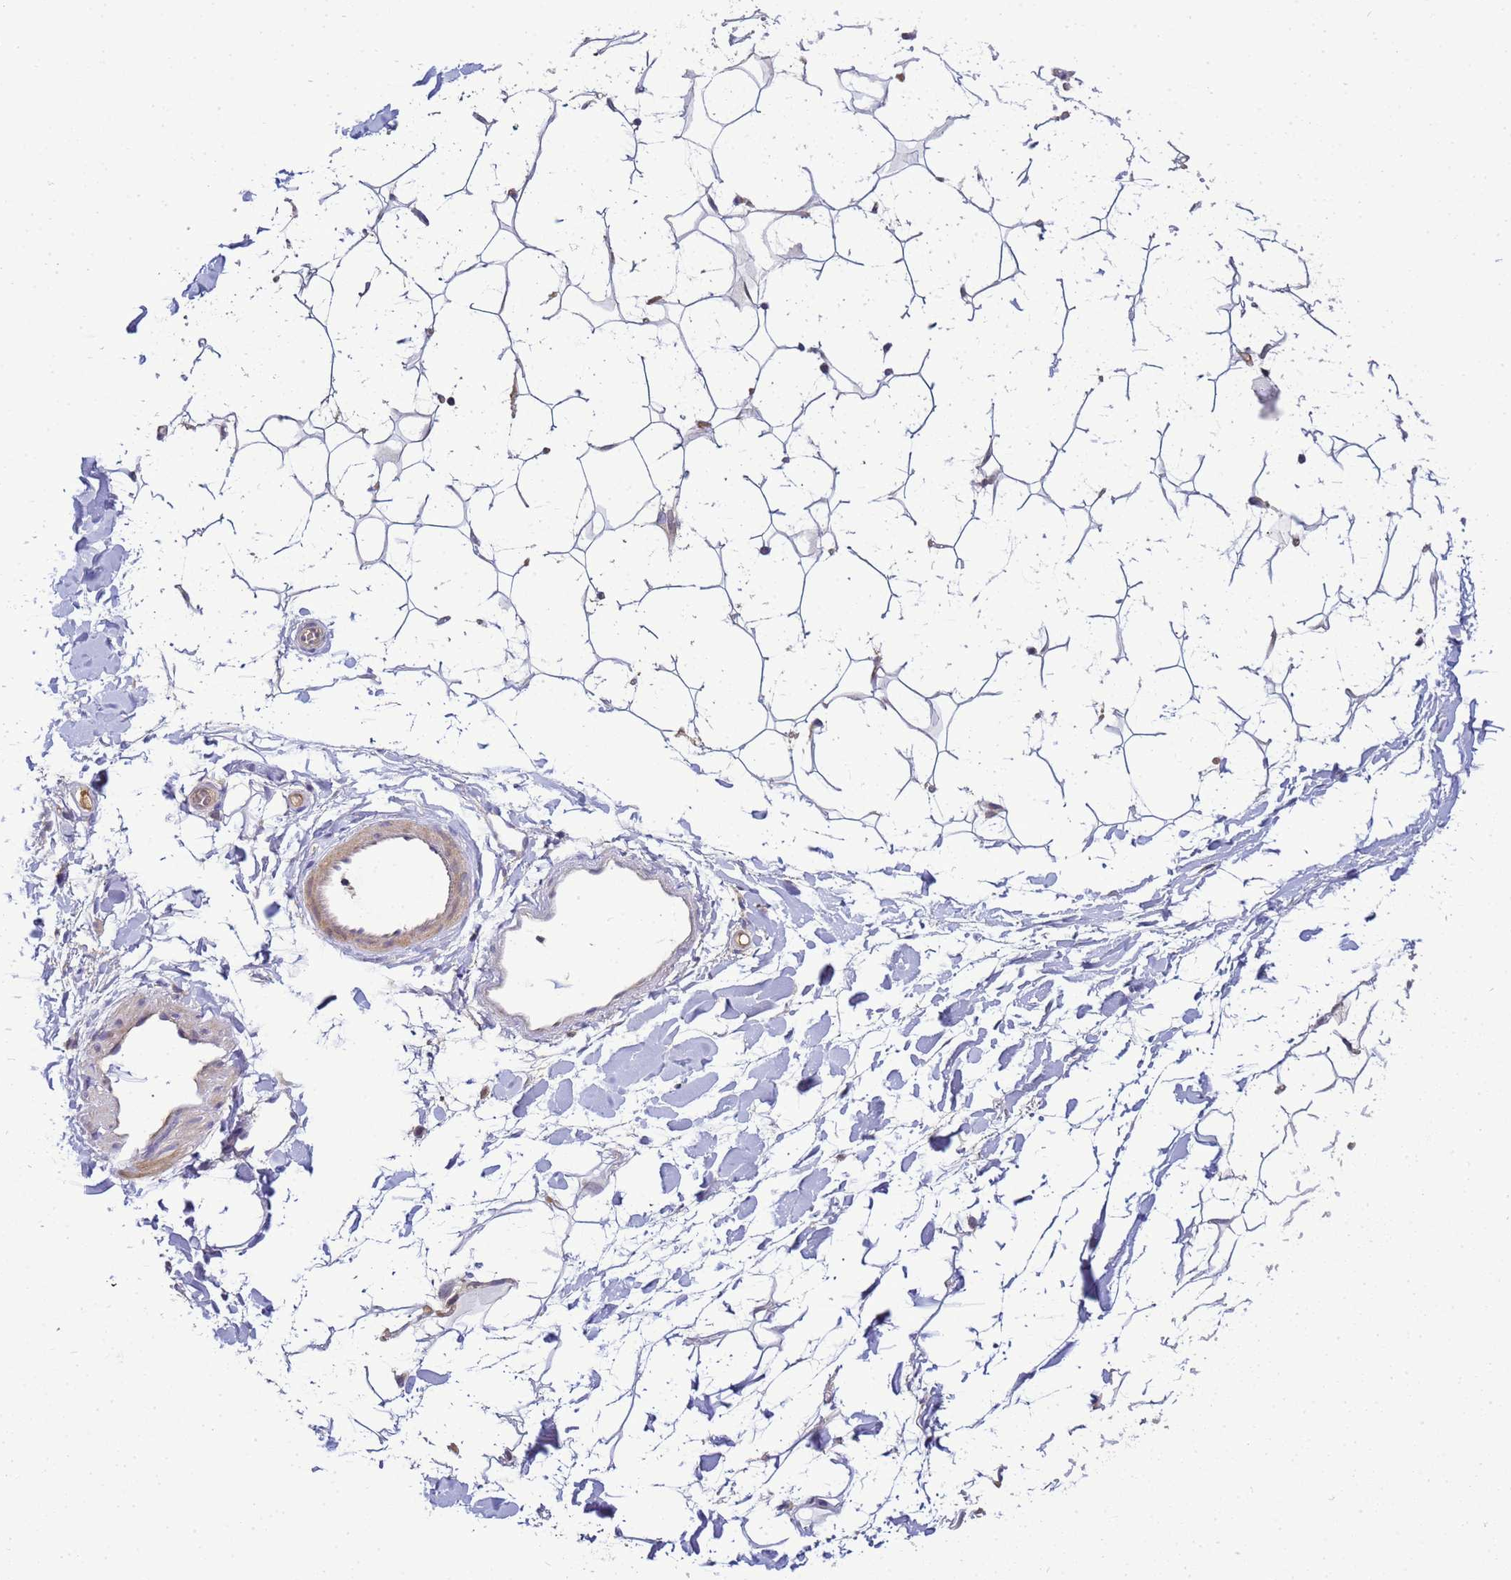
{"staining": {"intensity": "weak", "quantity": ">75%", "location": "cytoplasmic/membranous"}, "tissue": "adipose tissue", "cell_type": "Adipocytes", "image_type": "normal", "snomed": [{"axis": "morphology", "description": "Normal tissue, NOS"}, {"axis": "topography", "description": "Breast"}], "caption": "Approximately >75% of adipocytes in unremarkable adipose tissue reveal weak cytoplasmic/membranous protein positivity as visualized by brown immunohistochemical staining.", "gene": "TMEM74B", "patient": {"sex": "female", "age": 26}}